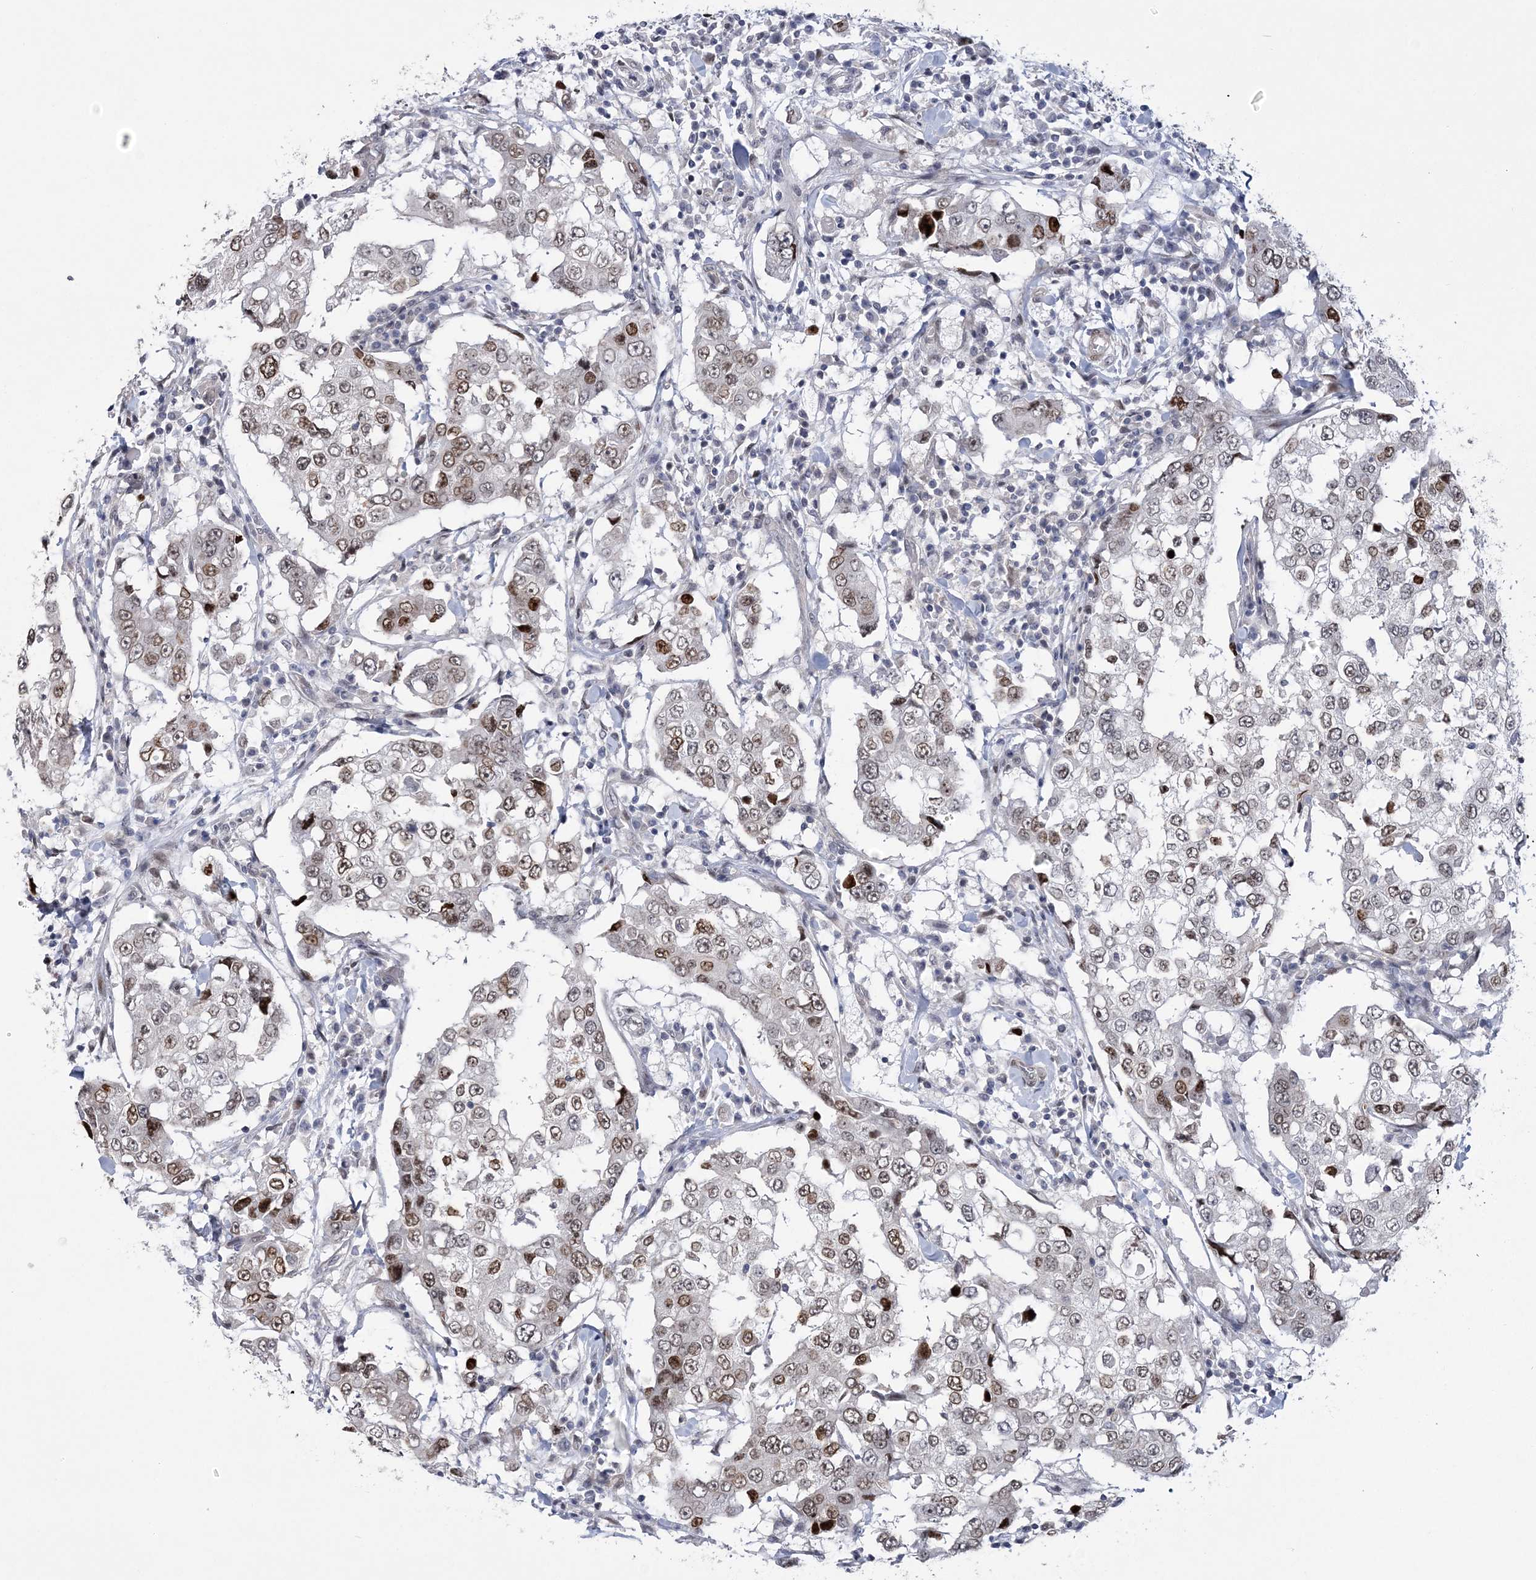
{"staining": {"intensity": "moderate", "quantity": "25%-75%", "location": "nuclear"}, "tissue": "breast cancer", "cell_type": "Tumor cells", "image_type": "cancer", "snomed": [{"axis": "morphology", "description": "Duct carcinoma"}, {"axis": "topography", "description": "Breast"}], "caption": "Protein staining exhibits moderate nuclear staining in about 25%-75% of tumor cells in breast intraductal carcinoma.", "gene": "HOMEZ", "patient": {"sex": "female", "age": 27}}